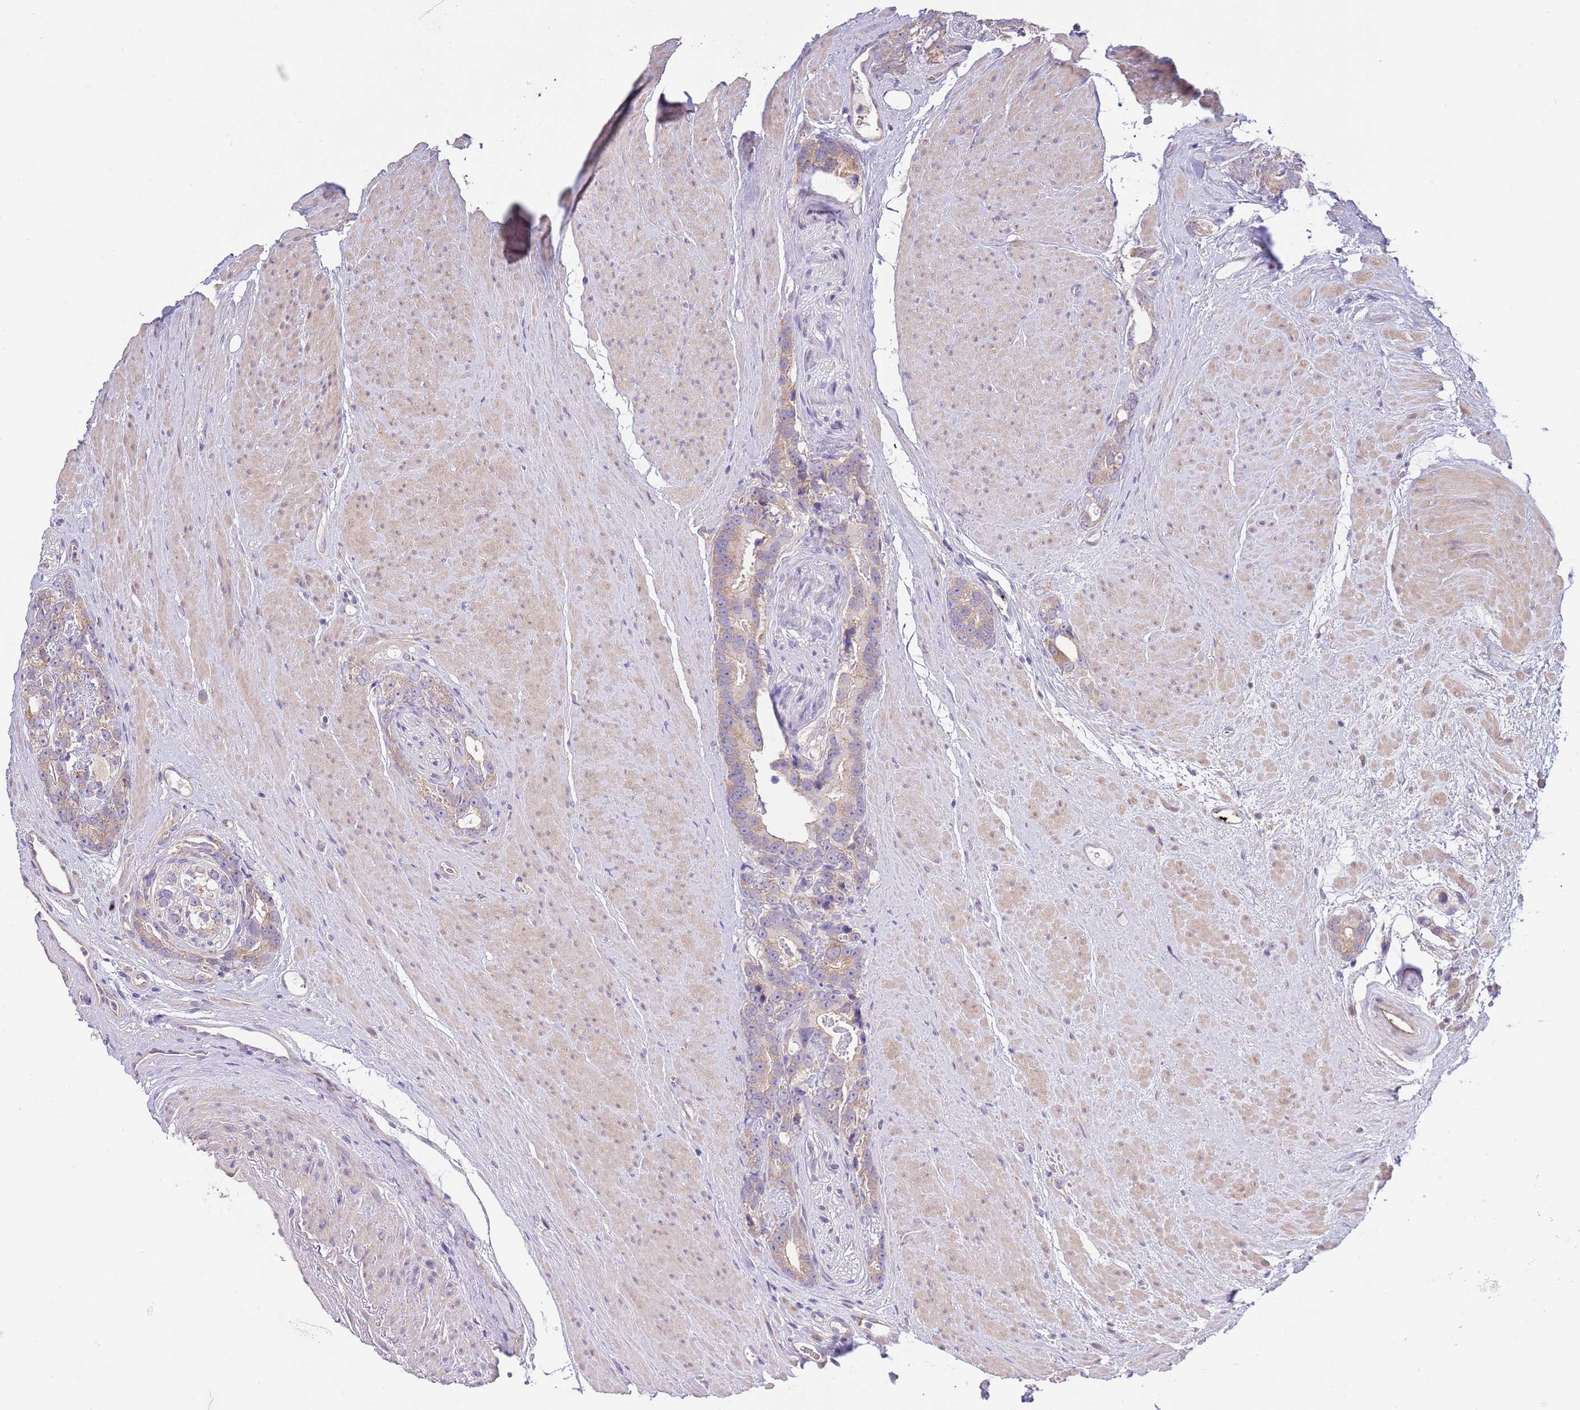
{"staining": {"intensity": "weak", "quantity": ">75%", "location": "cytoplasmic/membranous"}, "tissue": "prostate cancer", "cell_type": "Tumor cells", "image_type": "cancer", "snomed": [{"axis": "morphology", "description": "Adenocarcinoma, High grade"}, {"axis": "topography", "description": "Prostate"}], "caption": "Immunohistochemistry image of neoplastic tissue: prostate cancer (adenocarcinoma (high-grade)) stained using immunohistochemistry (IHC) reveals low levels of weak protein expression localized specifically in the cytoplasmic/membranous of tumor cells, appearing as a cytoplasmic/membranous brown color.", "gene": "LIPJ", "patient": {"sex": "male", "age": 74}}